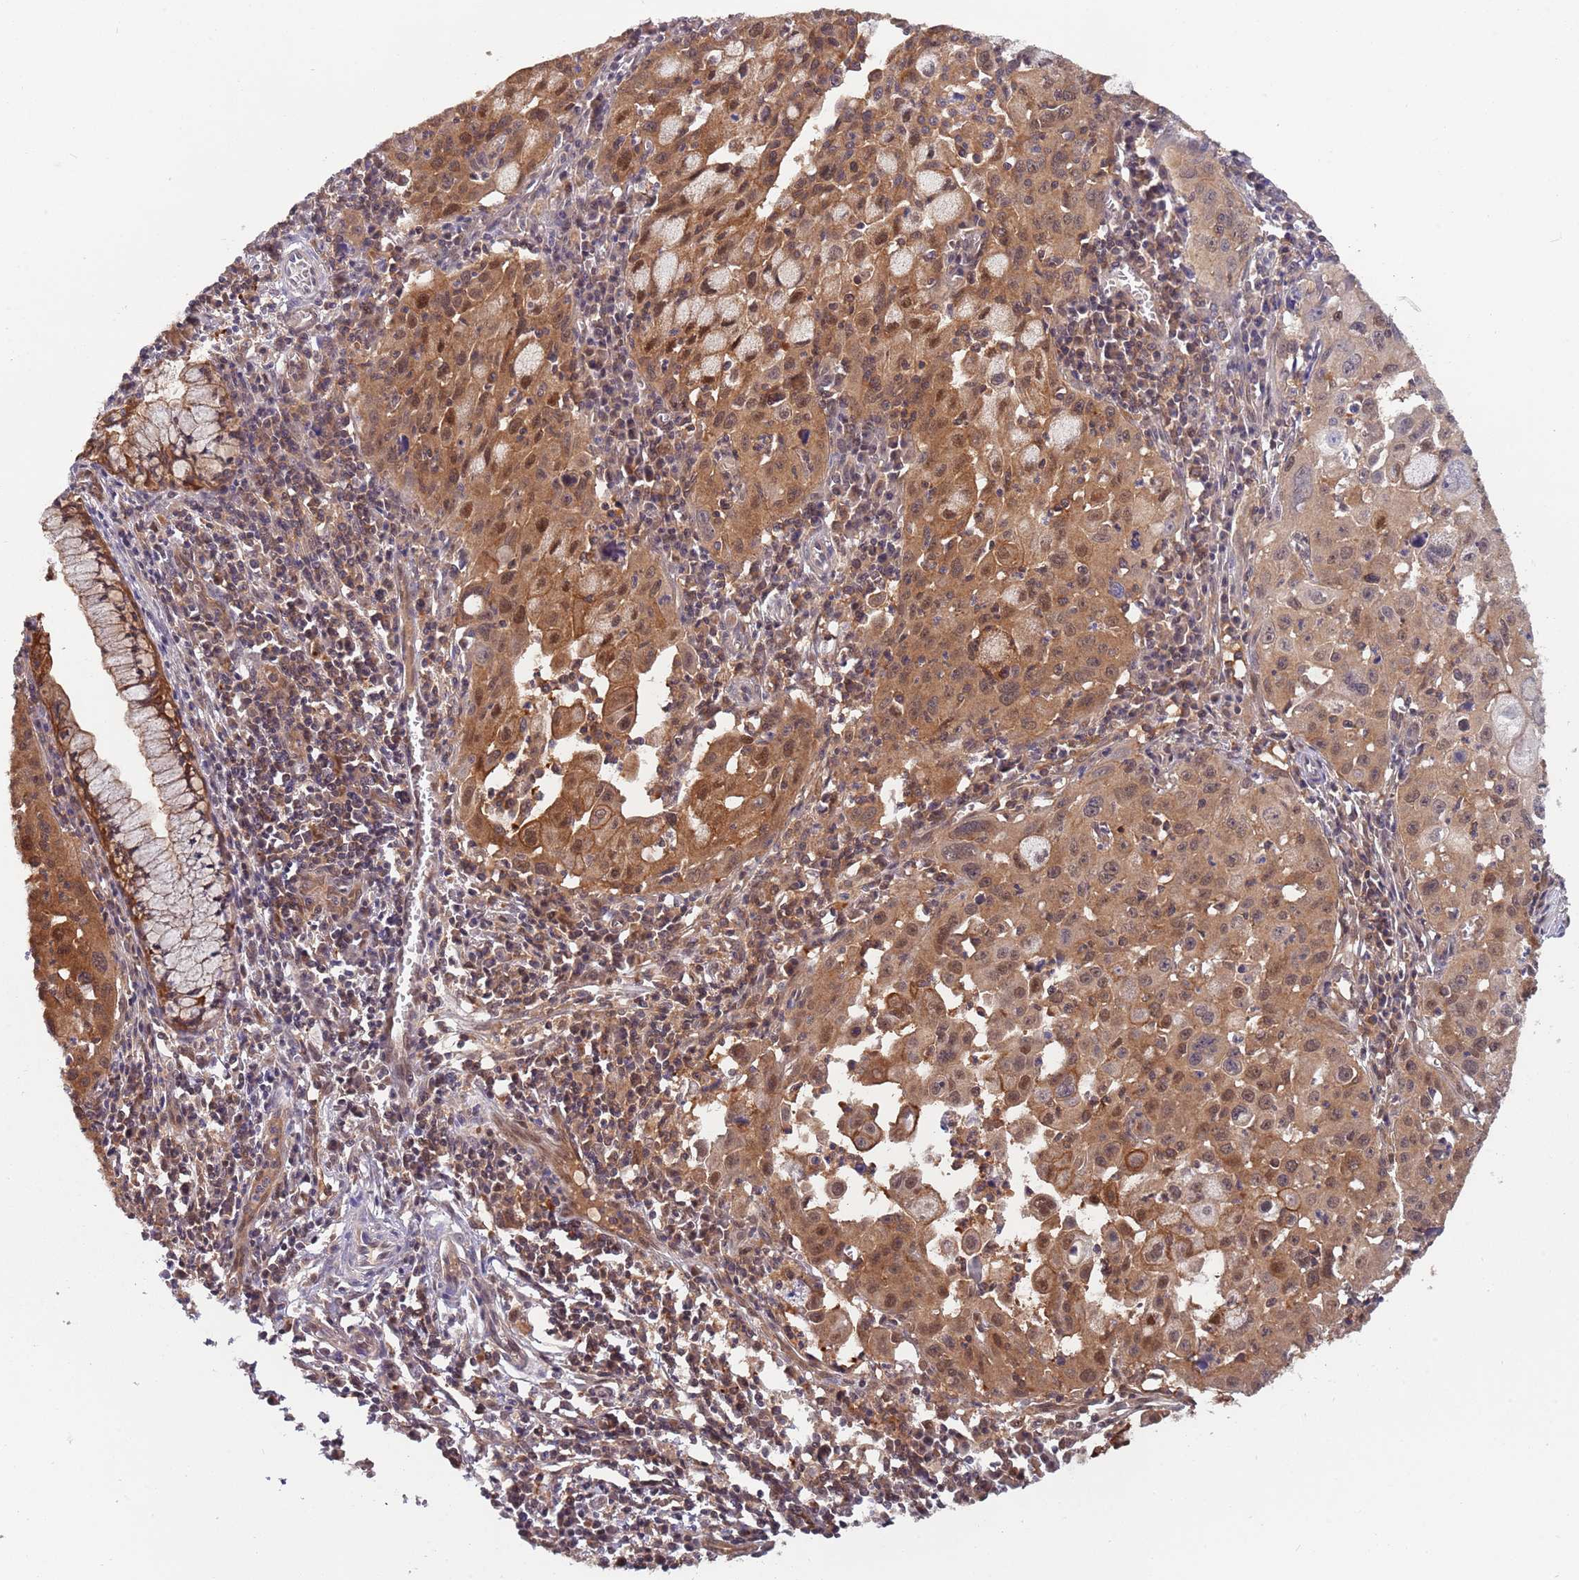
{"staining": {"intensity": "strong", "quantity": ">75%", "location": "cytoplasmic/membranous,nuclear"}, "tissue": "cervical cancer", "cell_type": "Tumor cells", "image_type": "cancer", "snomed": [{"axis": "morphology", "description": "Squamous cell carcinoma, NOS"}, {"axis": "topography", "description": "Cervix"}], "caption": "A brown stain labels strong cytoplasmic/membranous and nuclear expression of a protein in cervical squamous cell carcinoma tumor cells.", "gene": "GSDMD", "patient": {"sex": "female", "age": 42}}